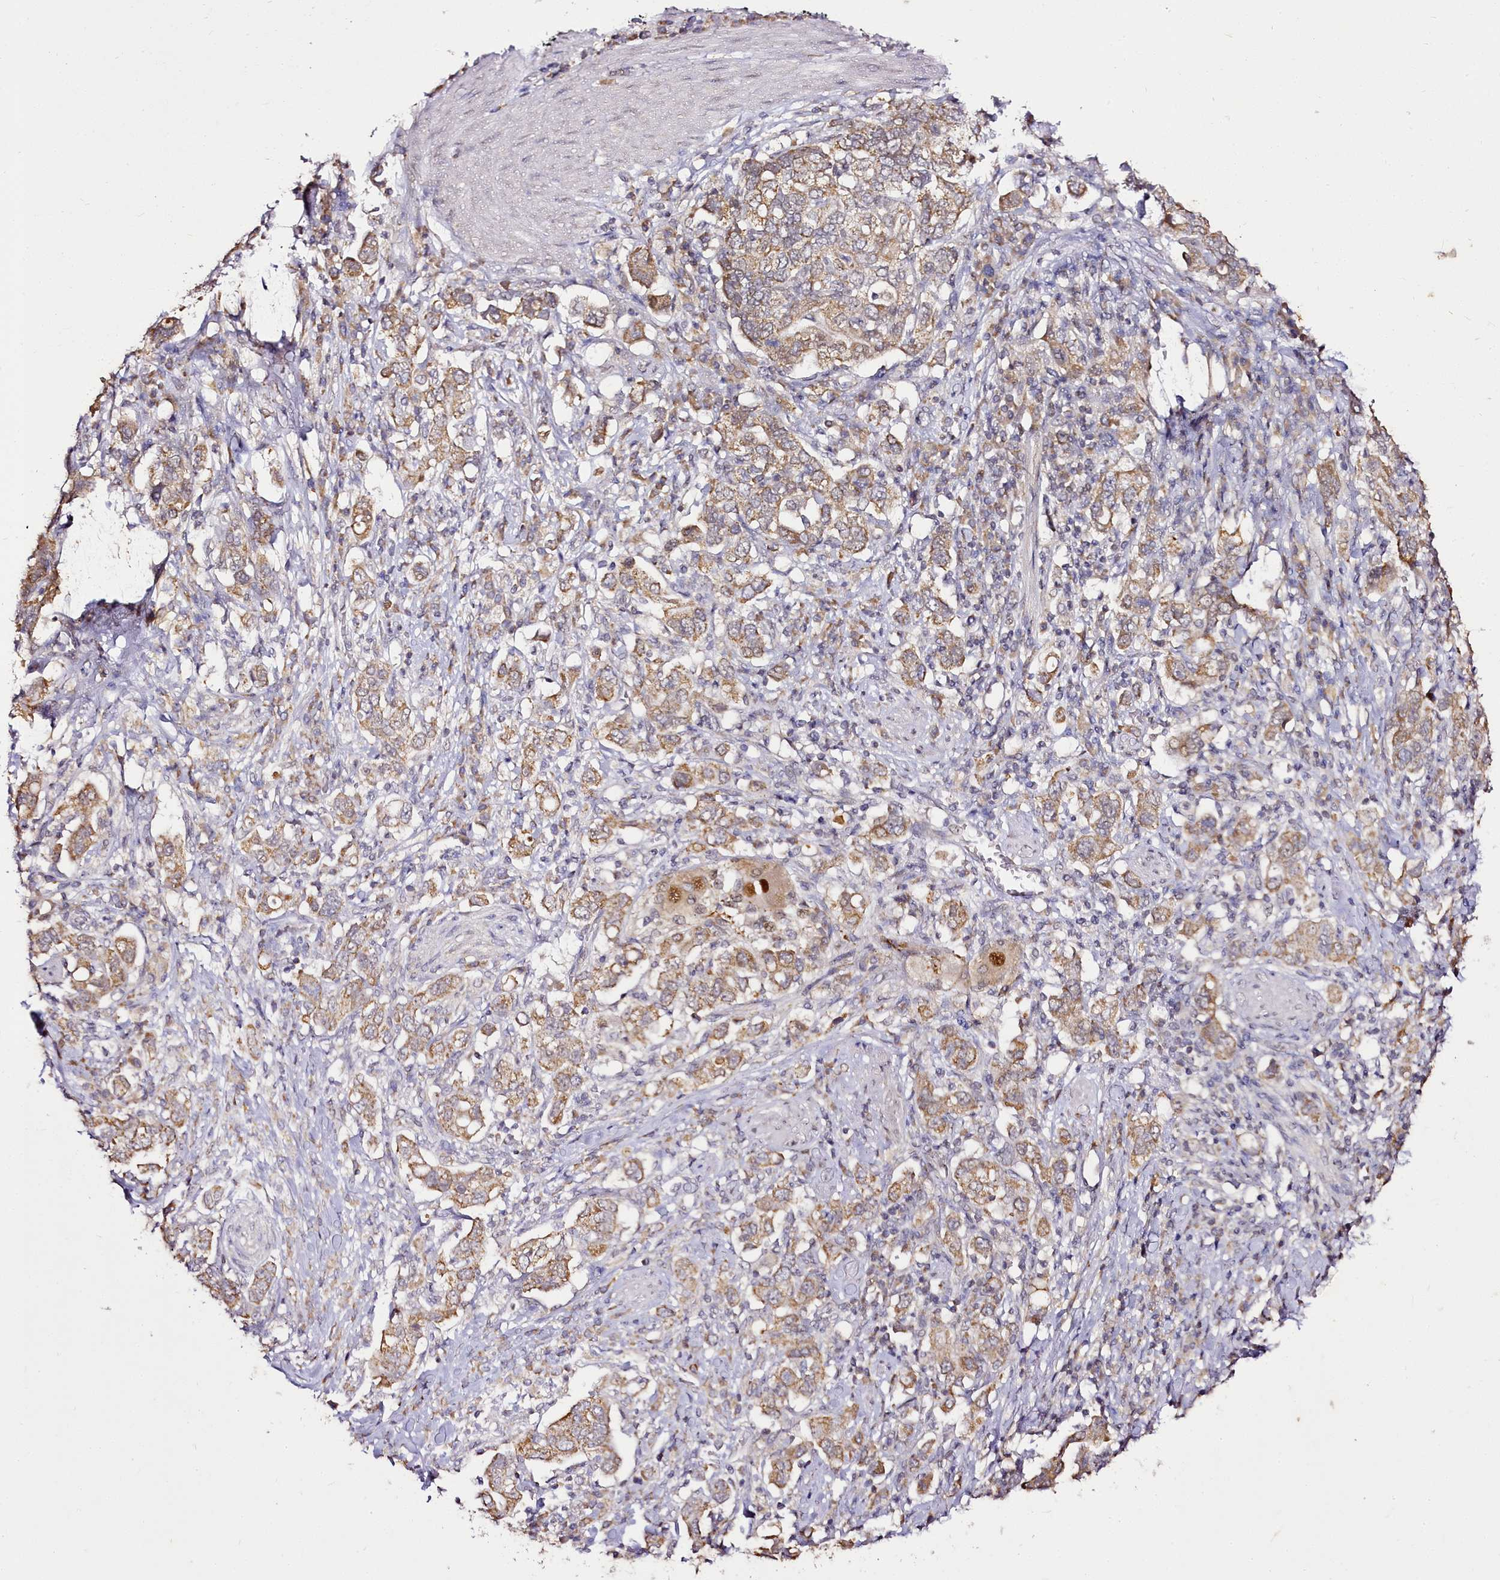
{"staining": {"intensity": "moderate", "quantity": ">75%", "location": "cytoplasmic/membranous"}, "tissue": "stomach cancer", "cell_type": "Tumor cells", "image_type": "cancer", "snomed": [{"axis": "morphology", "description": "Adenocarcinoma, NOS"}, {"axis": "topography", "description": "Stomach, upper"}, {"axis": "topography", "description": "Stomach"}], "caption": "DAB immunohistochemical staining of human stomach cancer shows moderate cytoplasmic/membranous protein expression in about >75% of tumor cells.", "gene": "EDIL3", "patient": {"sex": "male", "age": 62}}